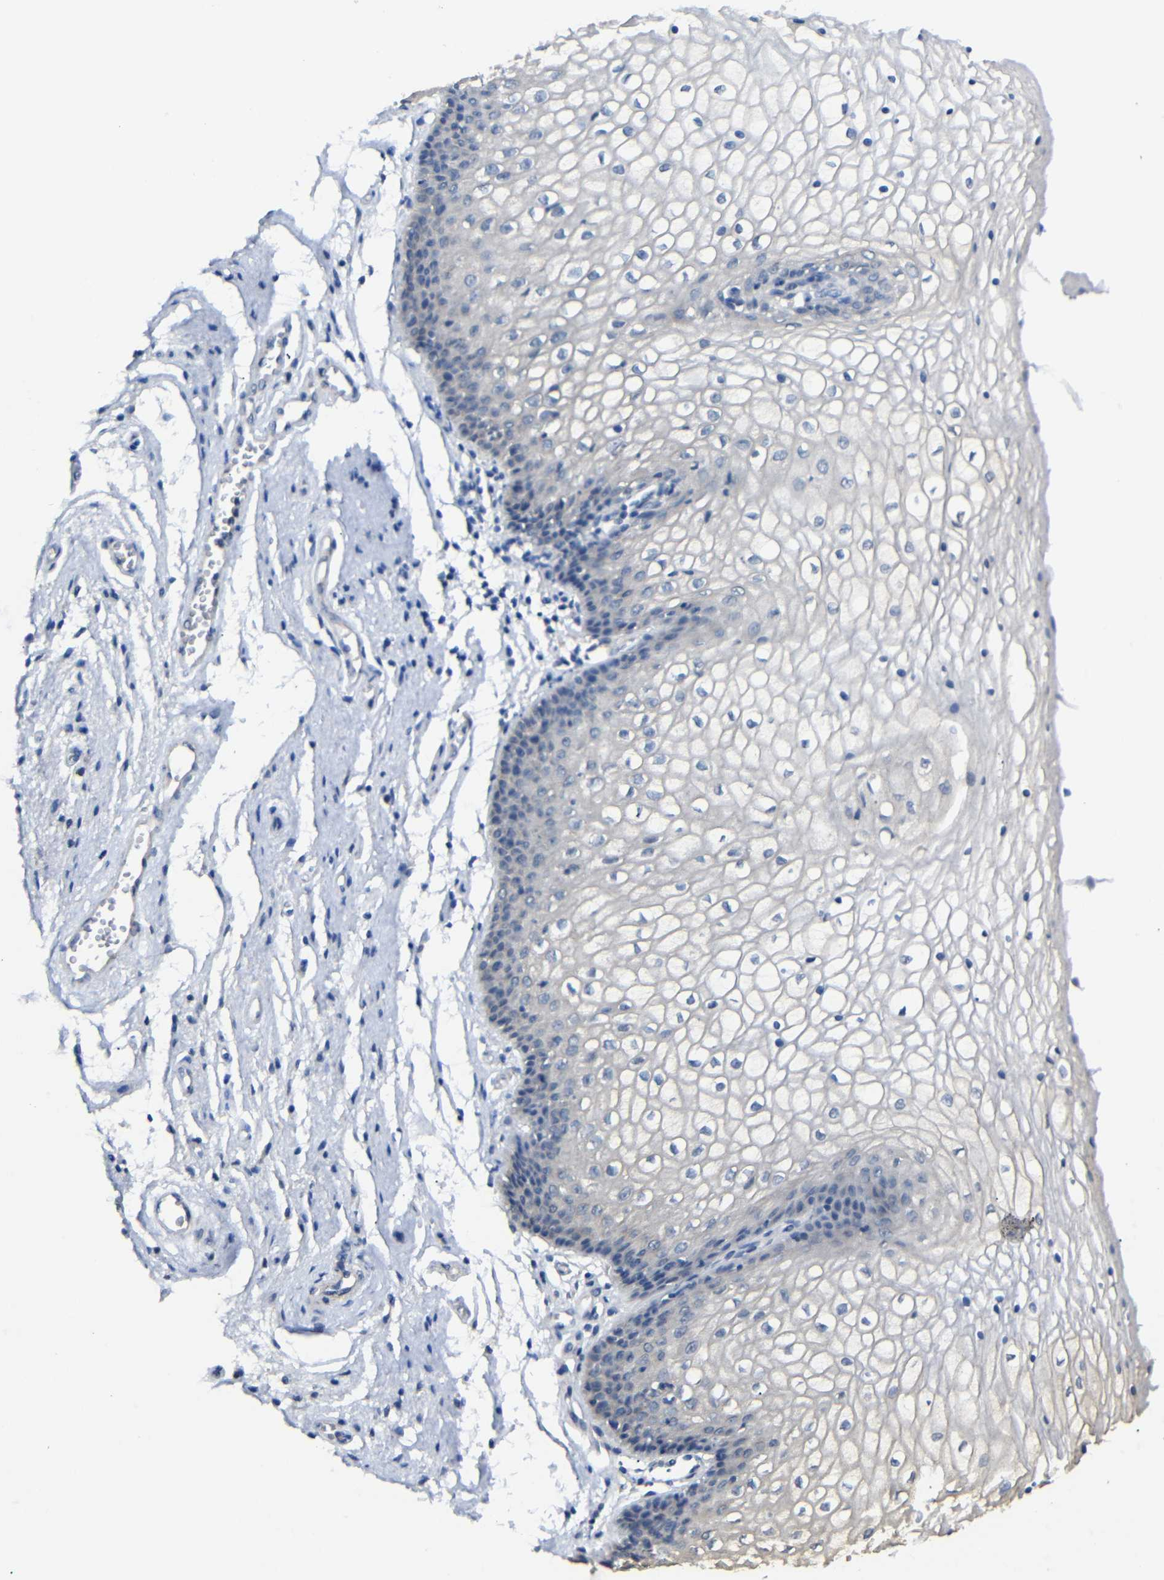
{"staining": {"intensity": "negative", "quantity": "none", "location": "none"}, "tissue": "vagina", "cell_type": "Squamous epithelial cells", "image_type": "normal", "snomed": [{"axis": "morphology", "description": "Normal tissue, NOS"}, {"axis": "topography", "description": "Vagina"}], "caption": "DAB immunohistochemical staining of normal vagina reveals no significant positivity in squamous epithelial cells.", "gene": "HNF1A", "patient": {"sex": "female", "age": 34}}